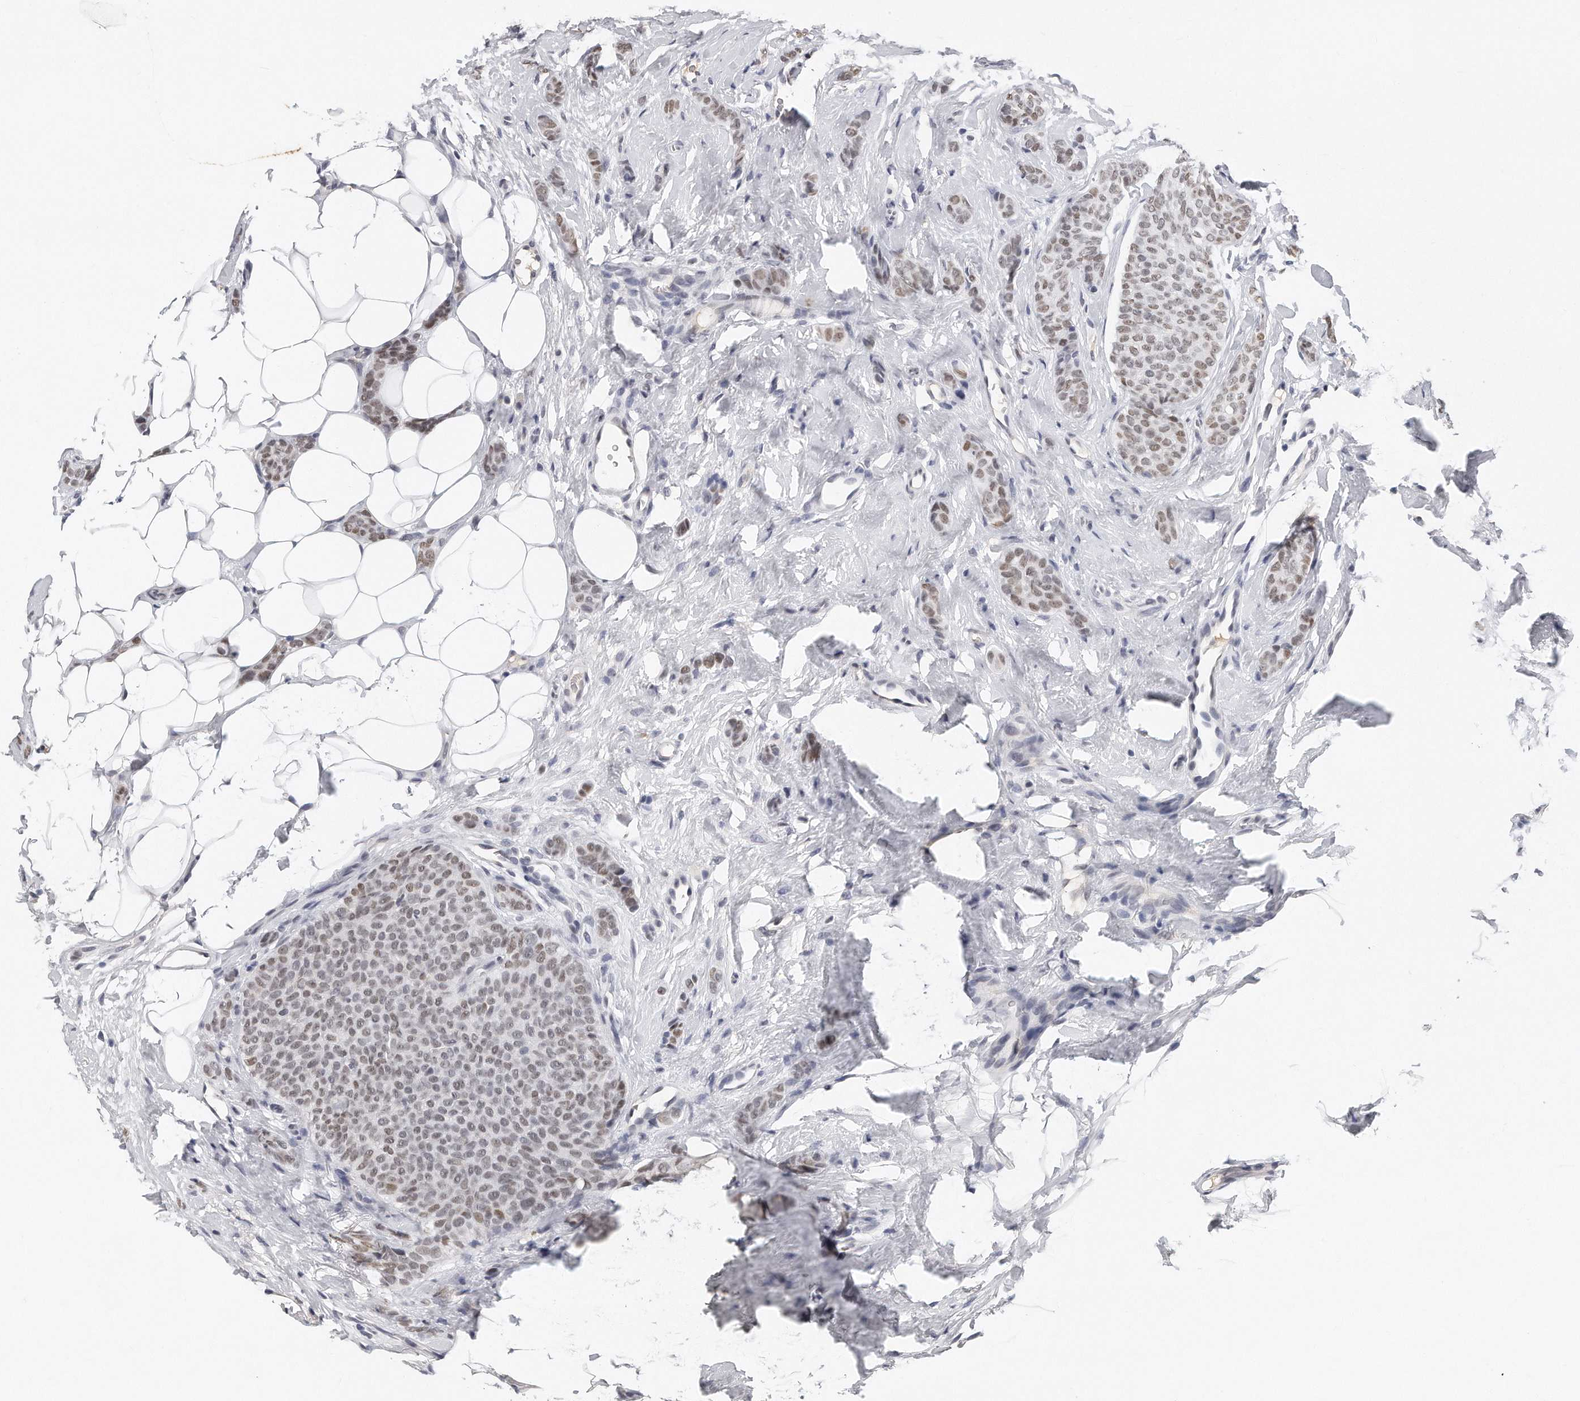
{"staining": {"intensity": "weak", "quantity": ">75%", "location": "nuclear"}, "tissue": "breast cancer", "cell_type": "Tumor cells", "image_type": "cancer", "snomed": [{"axis": "morphology", "description": "Lobular carcinoma"}, {"axis": "topography", "description": "Skin"}, {"axis": "topography", "description": "Breast"}], "caption": "Approximately >75% of tumor cells in human breast lobular carcinoma display weak nuclear protein staining as visualized by brown immunohistochemical staining.", "gene": "CTBP2", "patient": {"sex": "female", "age": 46}}